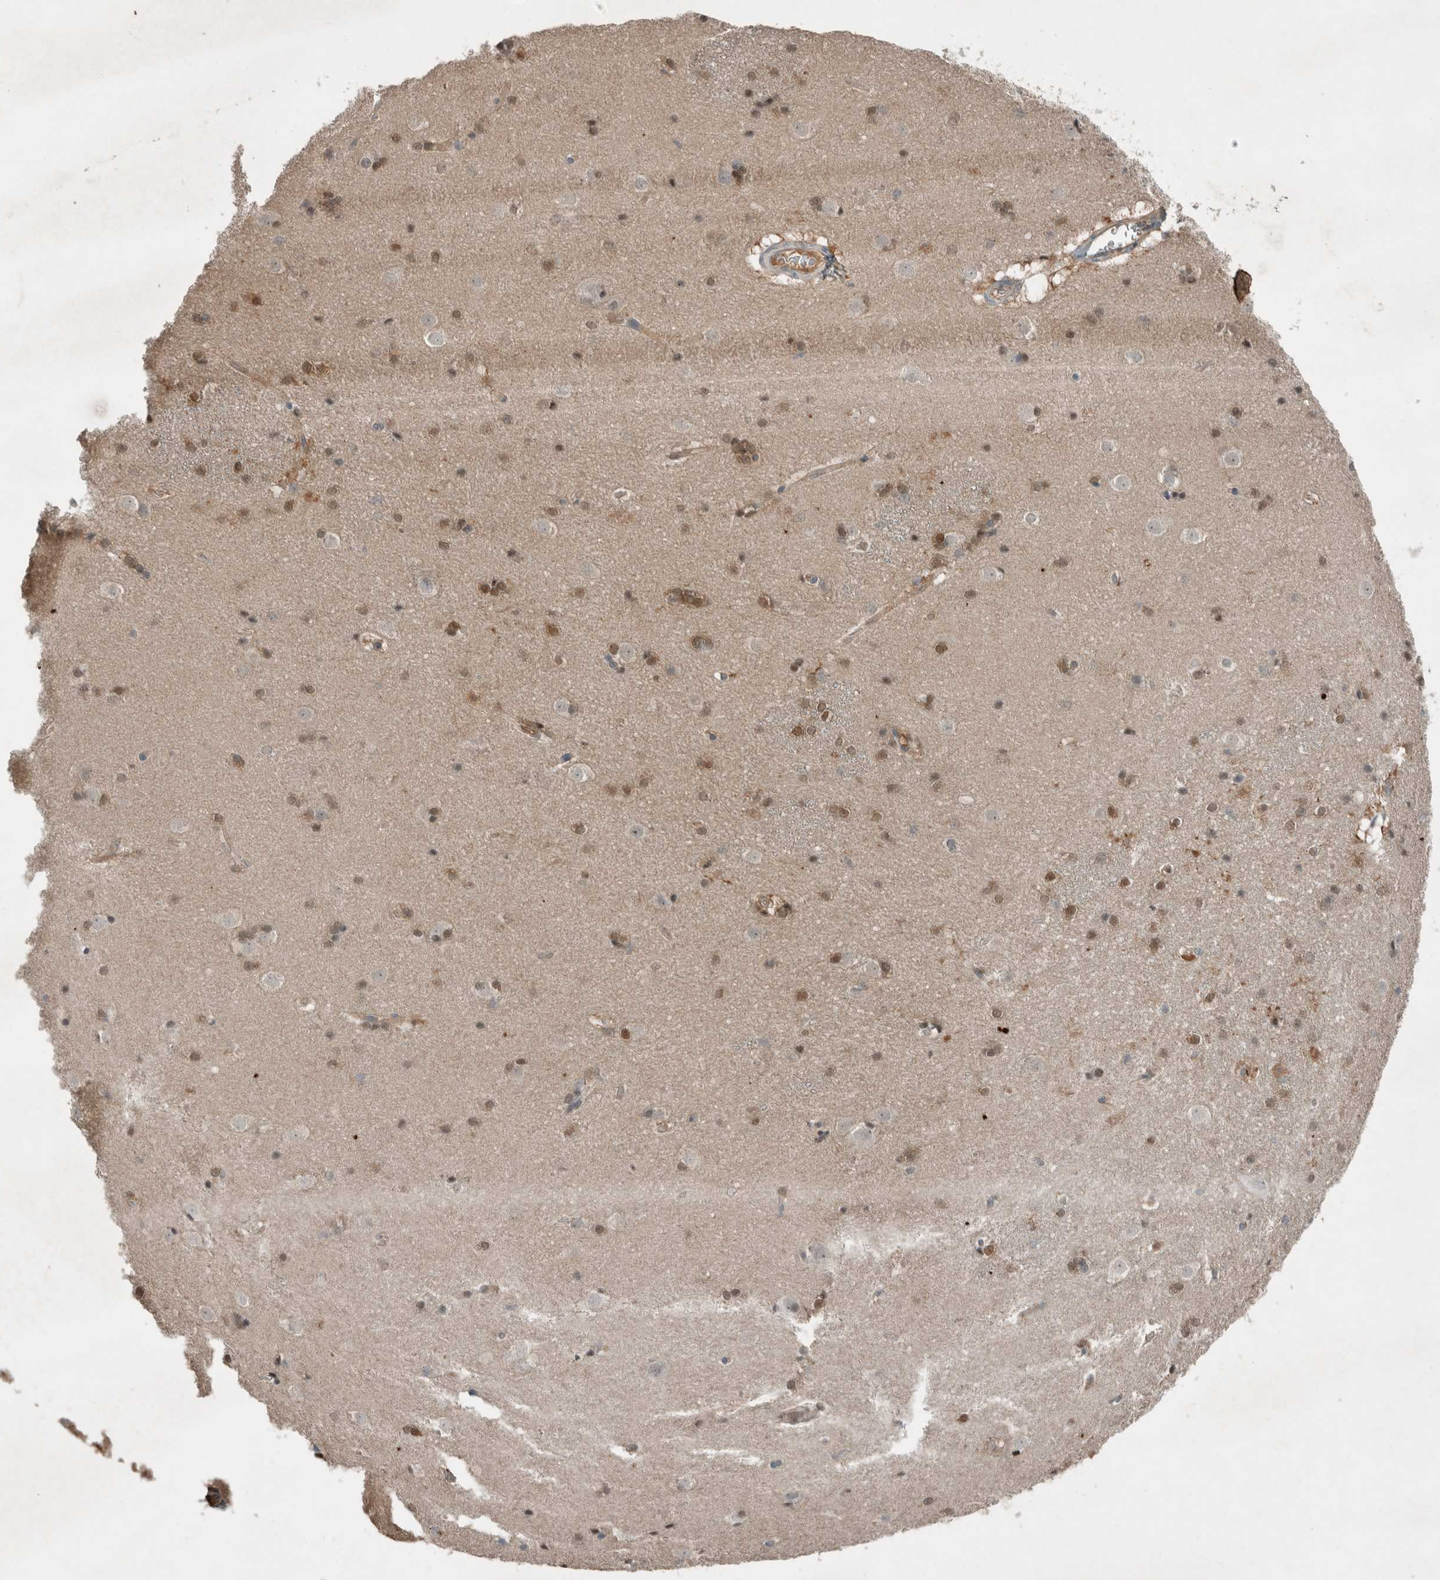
{"staining": {"intensity": "moderate", "quantity": "25%-75%", "location": "cytoplasmic/membranous,nuclear"}, "tissue": "caudate", "cell_type": "Glial cells", "image_type": "normal", "snomed": [{"axis": "morphology", "description": "Normal tissue, NOS"}, {"axis": "topography", "description": "Lateral ventricle wall"}], "caption": "A photomicrograph of human caudate stained for a protein reveals moderate cytoplasmic/membranous,nuclear brown staining in glial cells. The protein of interest is shown in brown color, while the nuclei are stained blue.", "gene": "ENSG00000285245", "patient": {"sex": "female", "age": 19}}